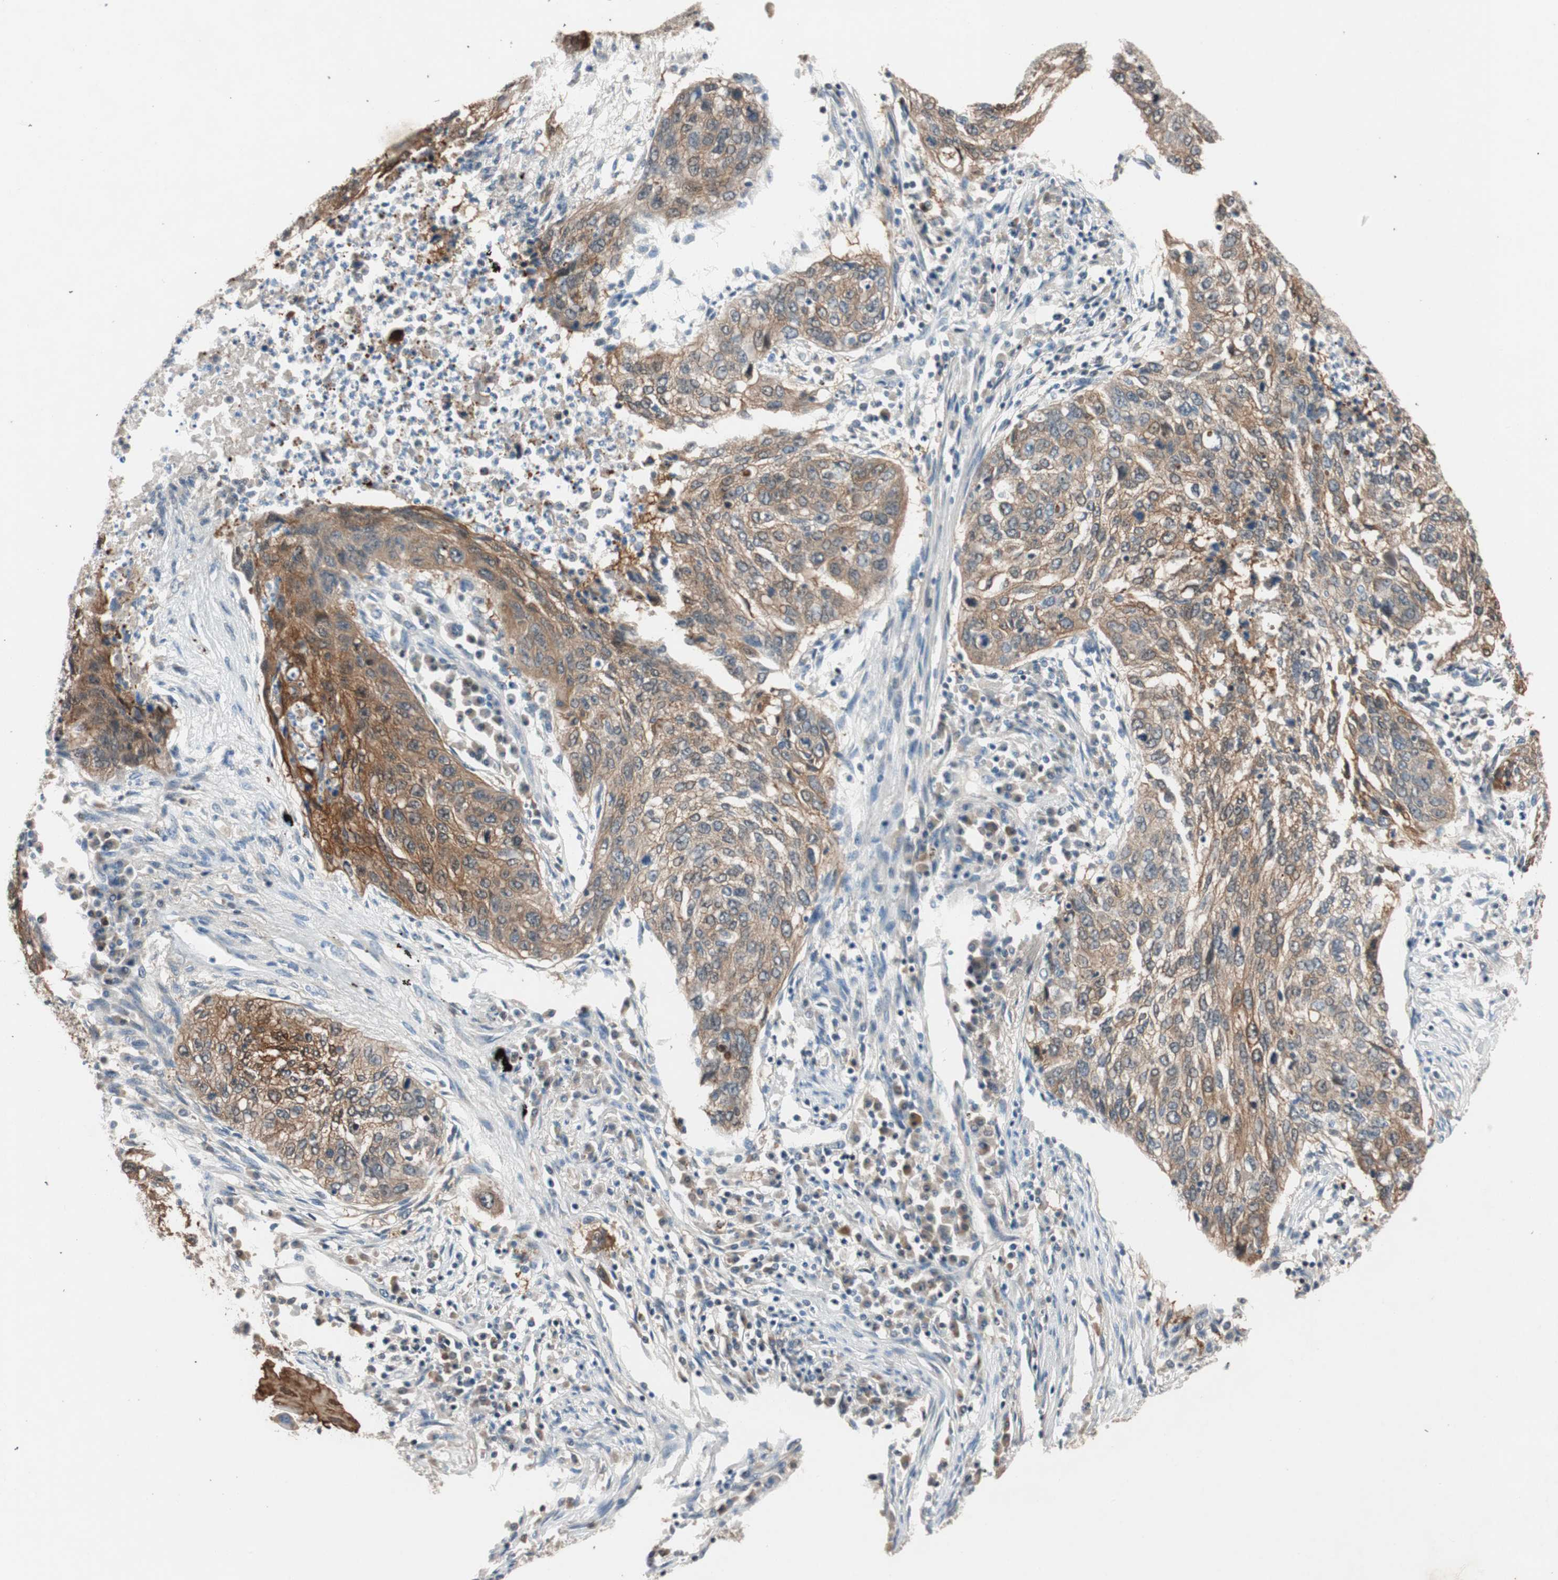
{"staining": {"intensity": "moderate", "quantity": ">75%", "location": "cytoplasmic/membranous"}, "tissue": "lung cancer", "cell_type": "Tumor cells", "image_type": "cancer", "snomed": [{"axis": "morphology", "description": "Squamous cell carcinoma, NOS"}, {"axis": "topography", "description": "Lung"}], "caption": "Immunohistochemical staining of human lung squamous cell carcinoma shows medium levels of moderate cytoplasmic/membranous positivity in about >75% of tumor cells. The protein of interest is stained brown, and the nuclei are stained in blue (DAB IHC with brightfield microscopy, high magnification).", "gene": "SERPINB5", "patient": {"sex": "female", "age": 63}}